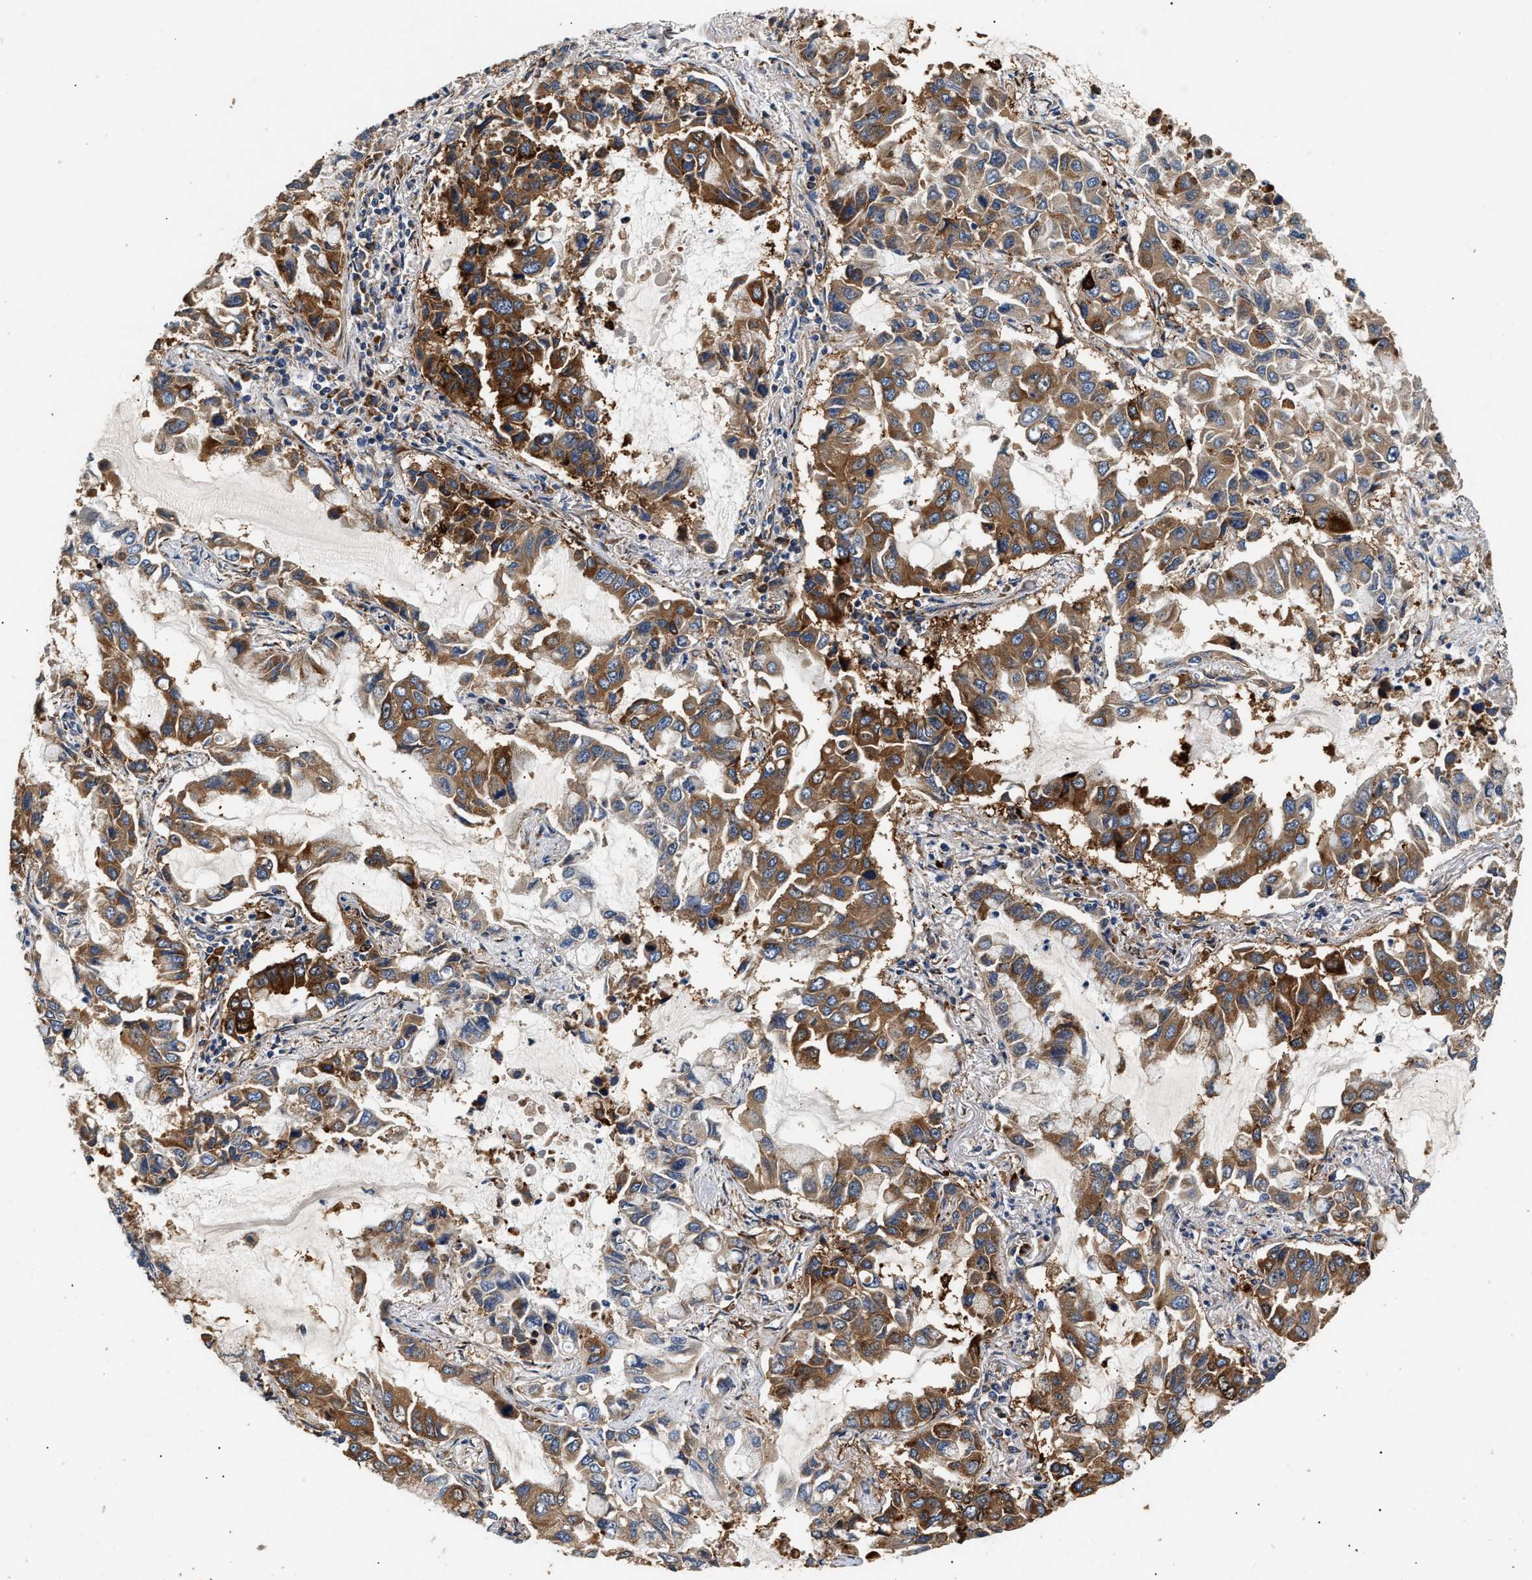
{"staining": {"intensity": "strong", "quantity": ">75%", "location": "cytoplasmic/membranous"}, "tissue": "lung cancer", "cell_type": "Tumor cells", "image_type": "cancer", "snomed": [{"axis": "morphology", "description": "Adenocarcinoma, NOS"}, {"axis": "topography", "description": "Lung"}], "caption": "A photomicrograph of adenocarcinoma (lung) stained for a protein displays strong cytoplasmic/membranous brown staining in tumor cells.", "gene": "IFT74", "patient": {"sex": "male", "age": 64}}